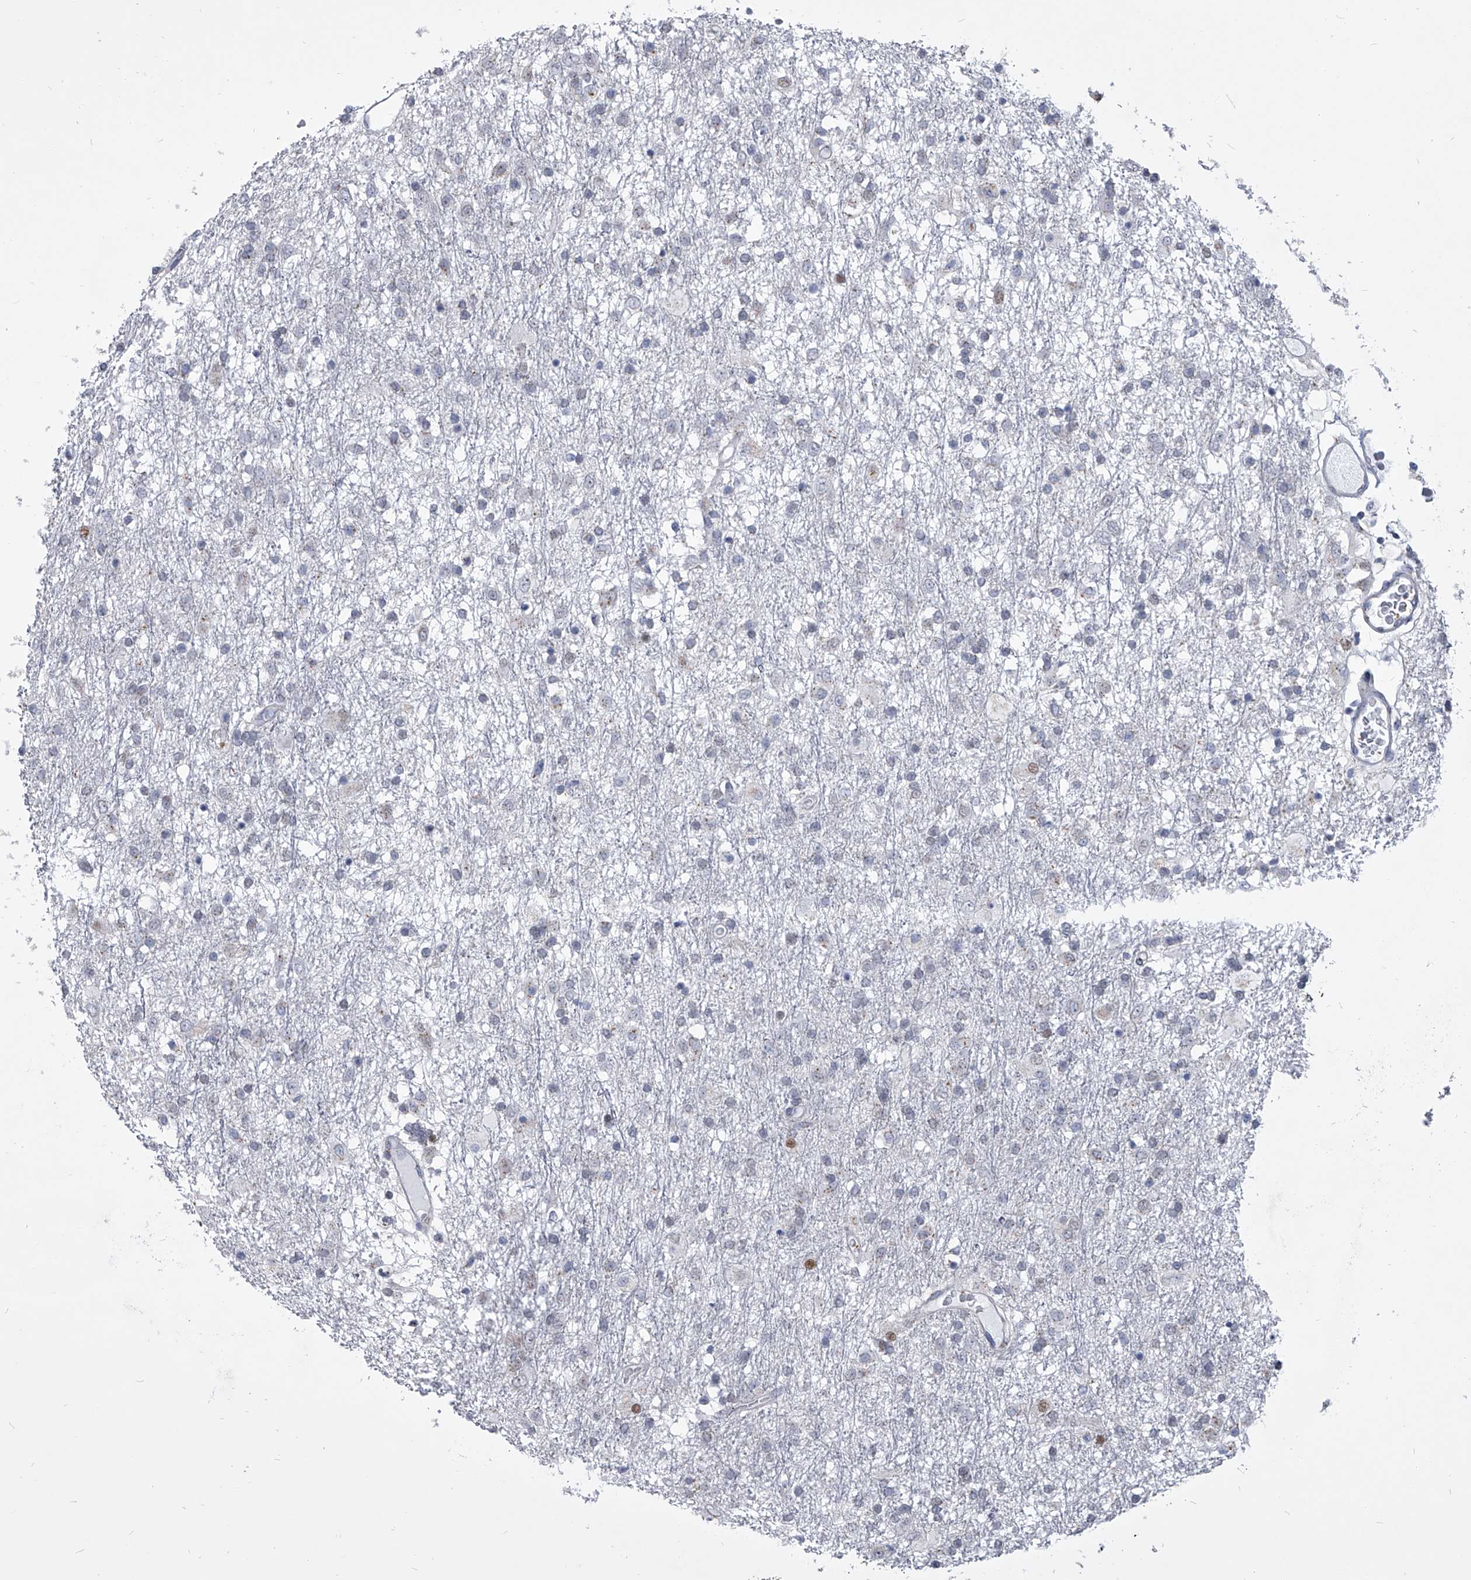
{"staining": {"intensity": "negative", "quantity": "none", "location": "none"}, "tissue": "glioma", "cell_type": "Tumor cells", "image_type": "cancer", "snomed": [{"axis": "morphology", "description": "Glioma, malignant, Low grade"}, {"axis": "topography", "description": "Brain"}], "caption": "Photomicrograph shows no significant protein staining in tumor cells of glioma.", "gene": "EVA1C", "patient": {"sex": "male", "age": 65}}